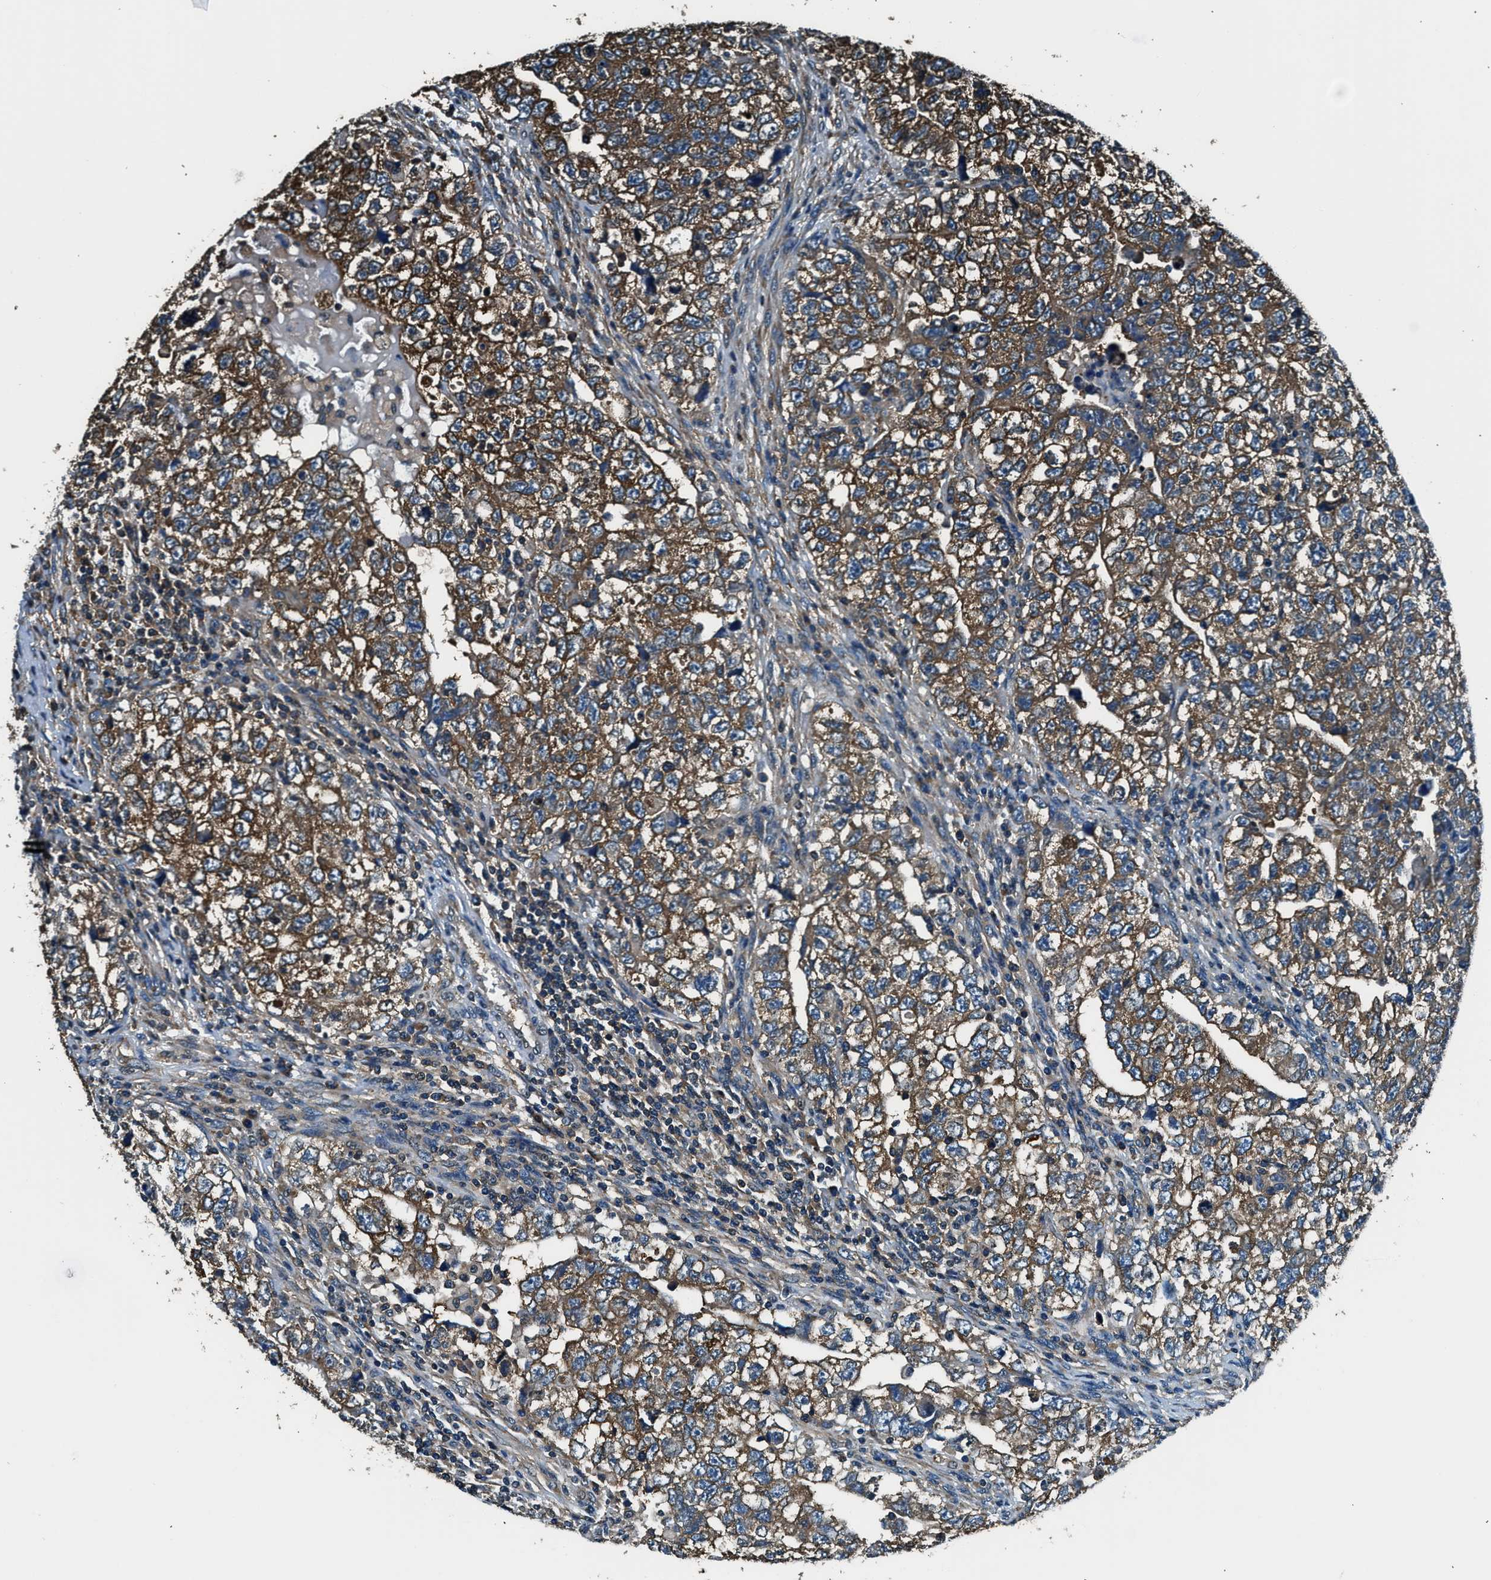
{"staining": {"intensity": "strong", "quantity": ">75%", "location": "cytoplasmic/membranous"}, "tissue": "testis cancer", "cell_type": "Tumor cells", "image_type": "cancer", "snomed": [{"axis": "morphology", "description": "Carcinoma, Embryonal, NOS"}, {"axis": "topography", "description": "Testis"}], "caption": "The immunohistochemical stain labels strong cytoplasmic/membranous expression in tumor cells of embryonal carcinoma (testis) tissue.", "gene": "ARFGAP2", "patient": {"sex": "male", "age": 36}}